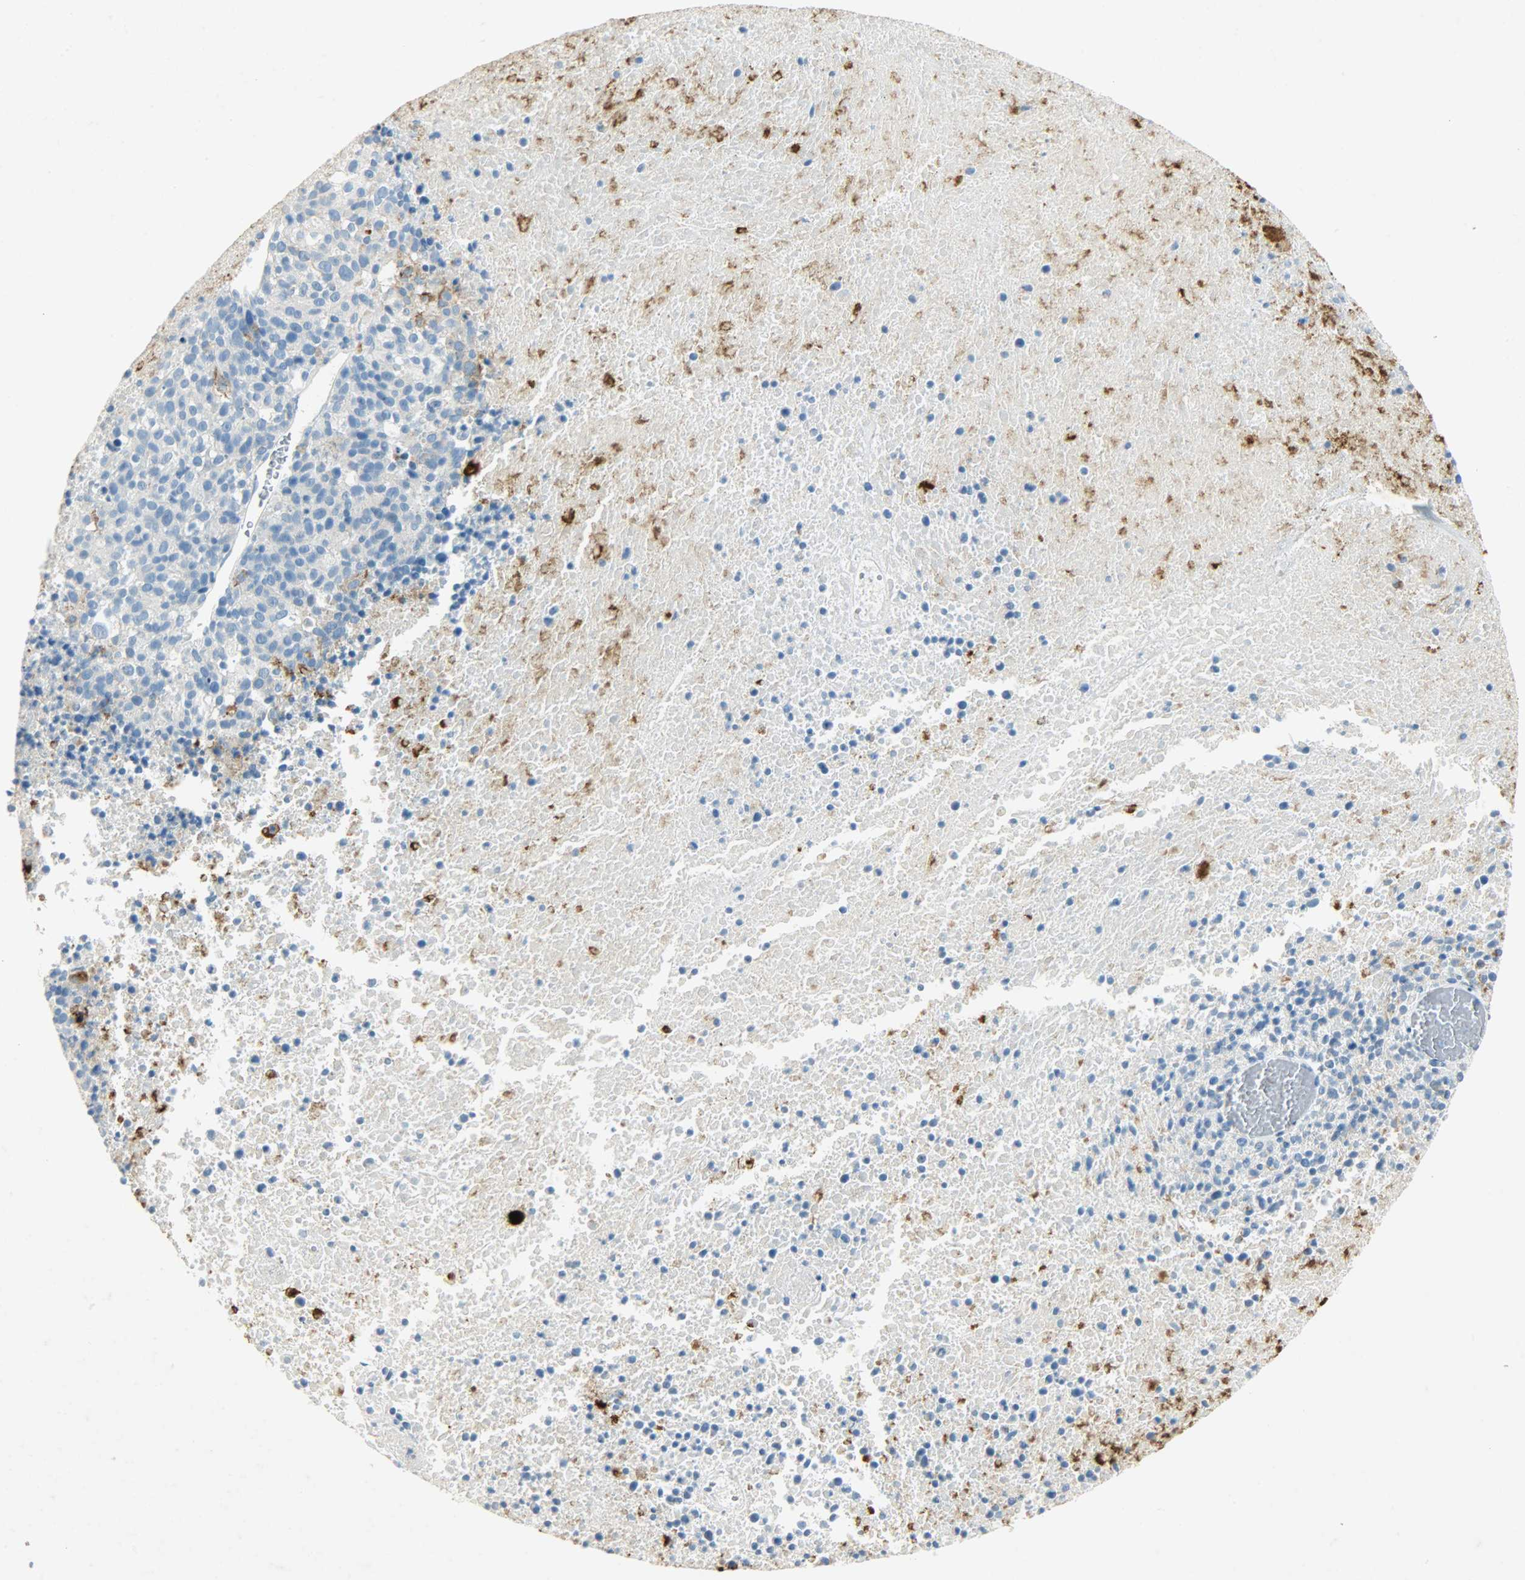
{"staining": {"intensity": "negative", "quantity": "none", "location": "none"}, "tissue": "melanoma", "cell_type": "Tumor cells", "image_type": "cancer", "snomed": [{"axis": "morphology", "description": "Malignant melanoma, Metastatic site"}, {"axis": "topography", "description": "Cerebral cortex"}], "caption": "Immunohistochemical staining of melanoma demonstrates no significant expression in tumor cells.", "gene": "PROM1", "patient": {"sex": "female", "age": 52}}